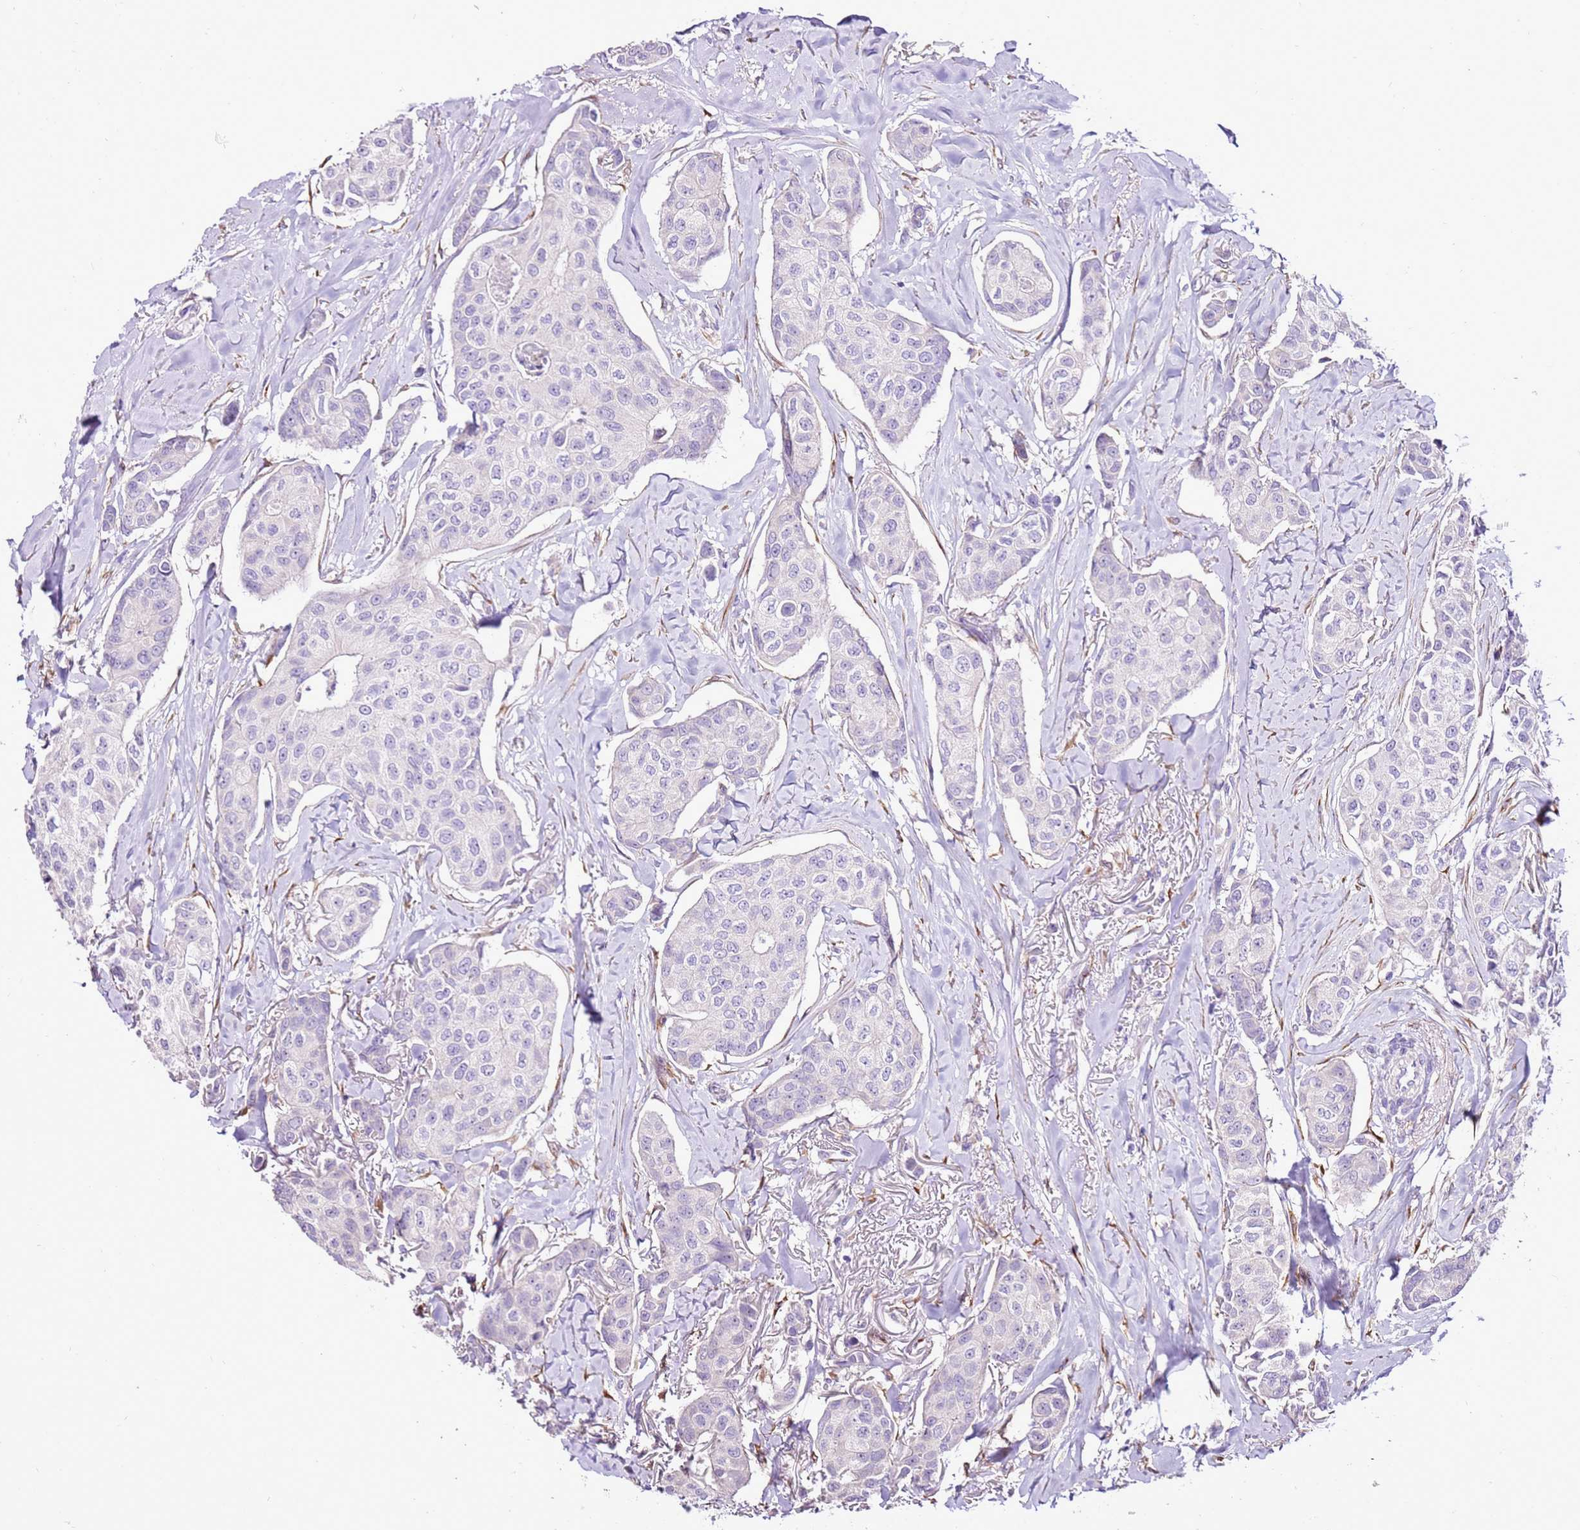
{"staining": {"intensity": "negative", "quantity": "none", "location": "none"}, "tissue": "breast cancer", "cell_type": "Tumor cells", "image_type": "cancer", "snomed": [{"axis": "morphology", "description": "Duct carcinoma"}, {"axis": "topography", "description": "Breast"}], "caption": "This is a photomicrograph of immunohistochemistry (IHC) staining of breast intraductal carcinoma, which shows no expression in tumor cells.", "gene": "SLC38A5", "patient": {"sex": "female", "age": 80}}